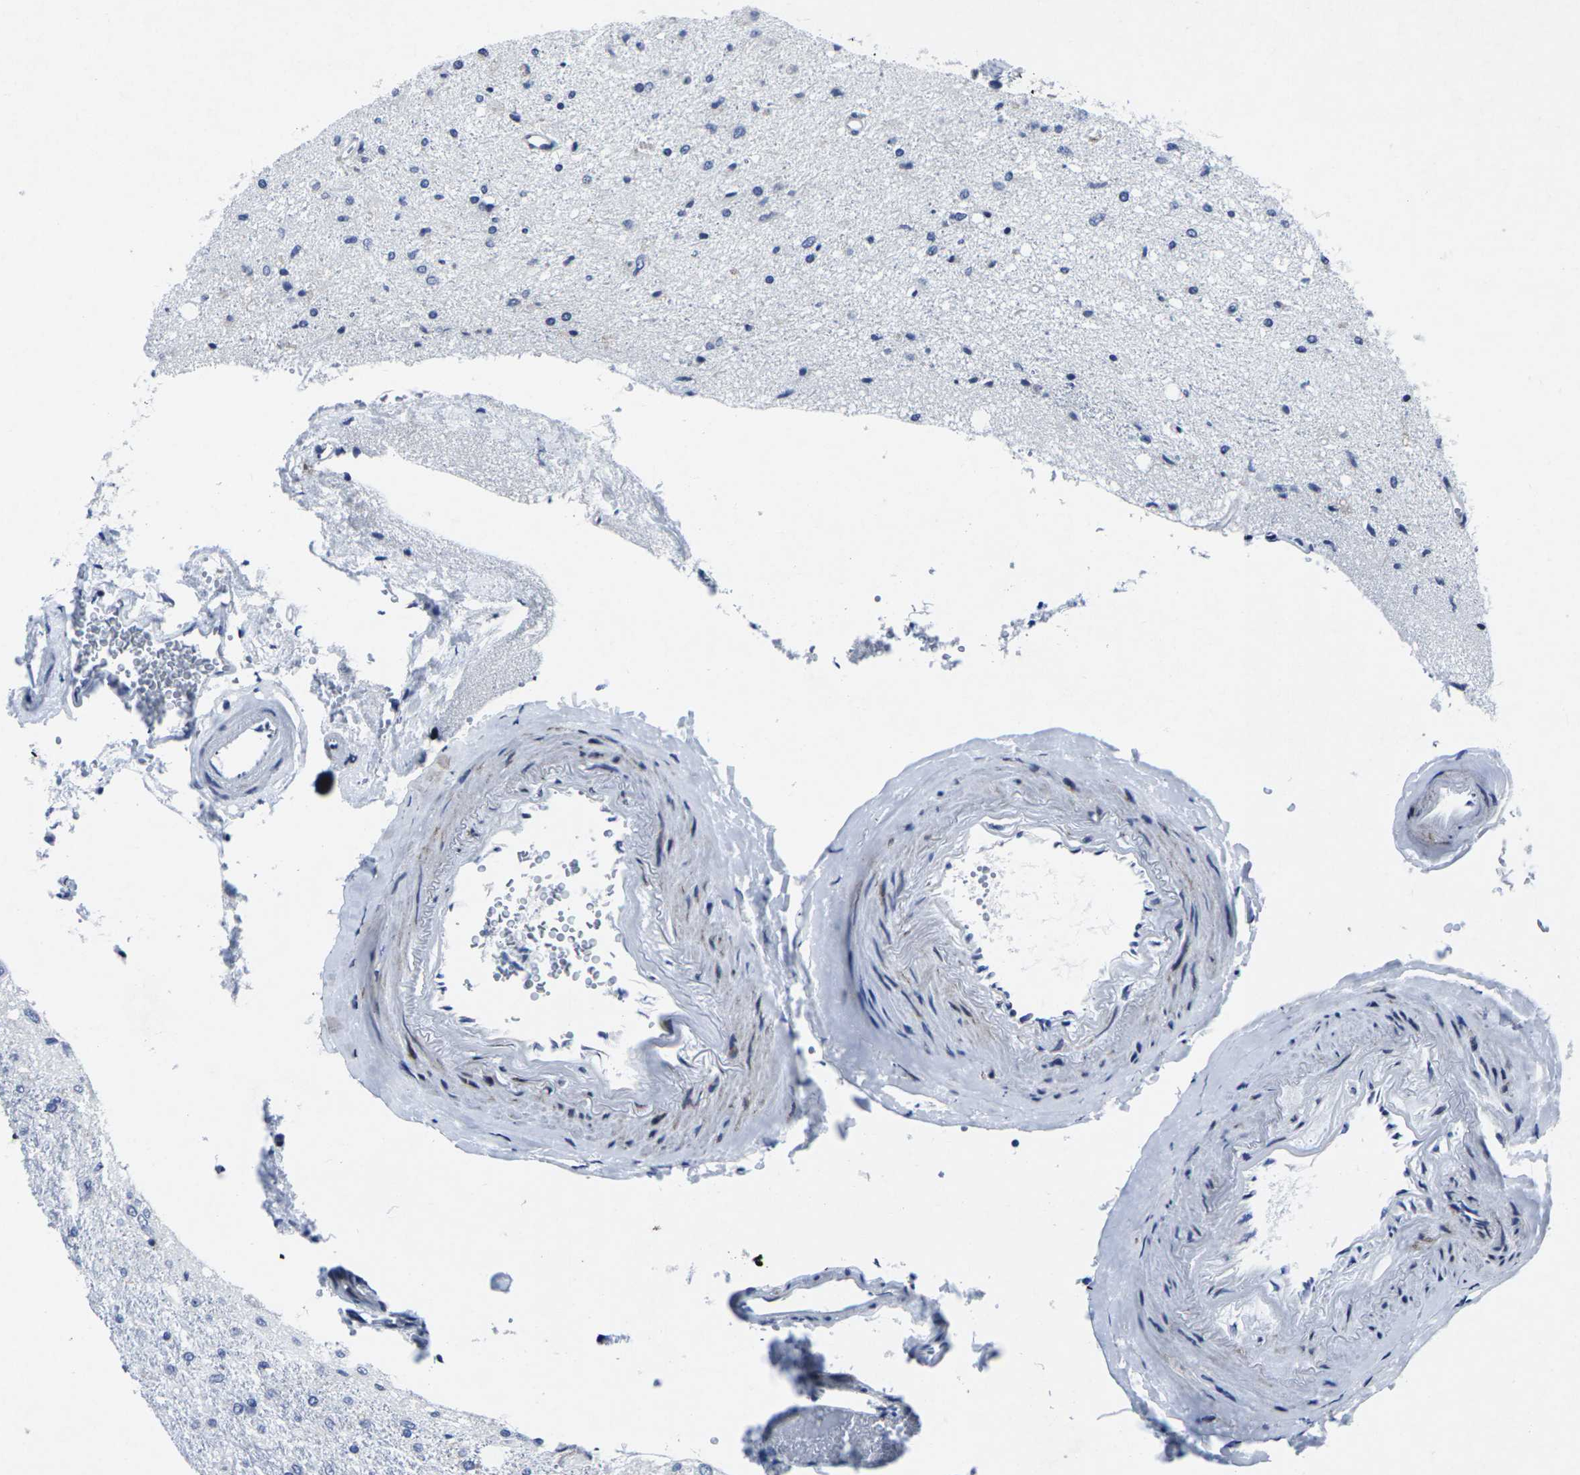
{"staining": {"intensity": "negative", "quantity": "none", "location": "none"}, "tissue": "glioma", "cell_type": "Tumor cells", "image_type": "cancer", "snomed": [{"axis": "morphology", "description": "Glioma, malignant, Low grade"}, {"axis": "topography", "description": "Brain"}], "caption": "Protein analysis of glioma shows no significant positivity in tumor cells.", "gene": "RPN1", "patient": {"sex": "male", "age": 77}}